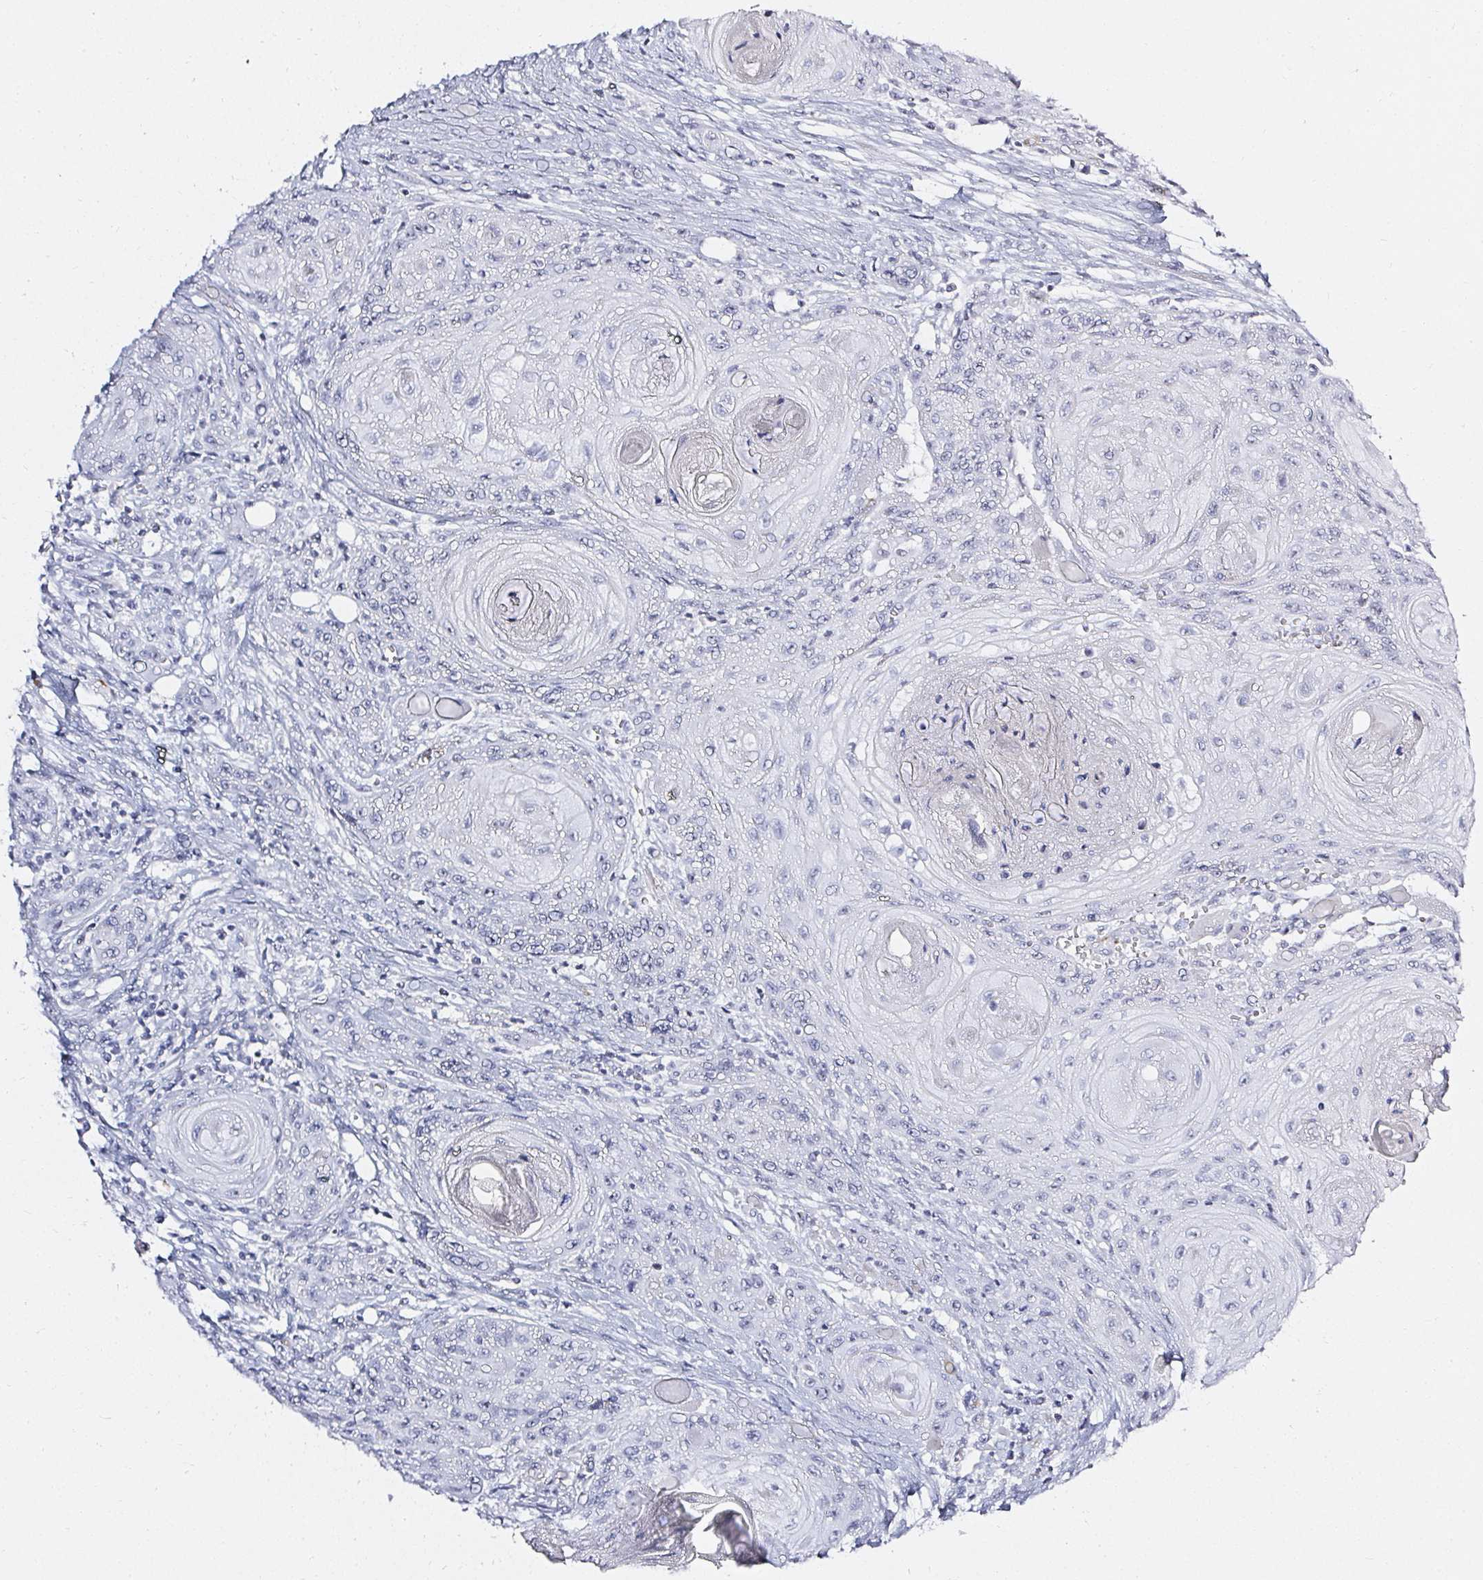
{"staining": {"intensity": "negative", "quantity": "none", "location": "none"}, "tissue": "head and neck cancer", "cell_type": "Tumor cells", "image_type": "cancer", "snomed": [{"axis": "morphology", "description": "Squamous cell carcinoma, NOS"}, {"axis": "topography", "description": "Oral tissue"}, {"axis": "topography", "description": "Head-Neck"}], "caption": "High magnification brightfield microscopy of head and neck squamous cell carcinoma stained with DAB (brown) and counterstained with hematoxylin (blue): tumor cells show no significant staining.", "gene": "ACAN", "patient": {"sex": "male", "age": 58}}